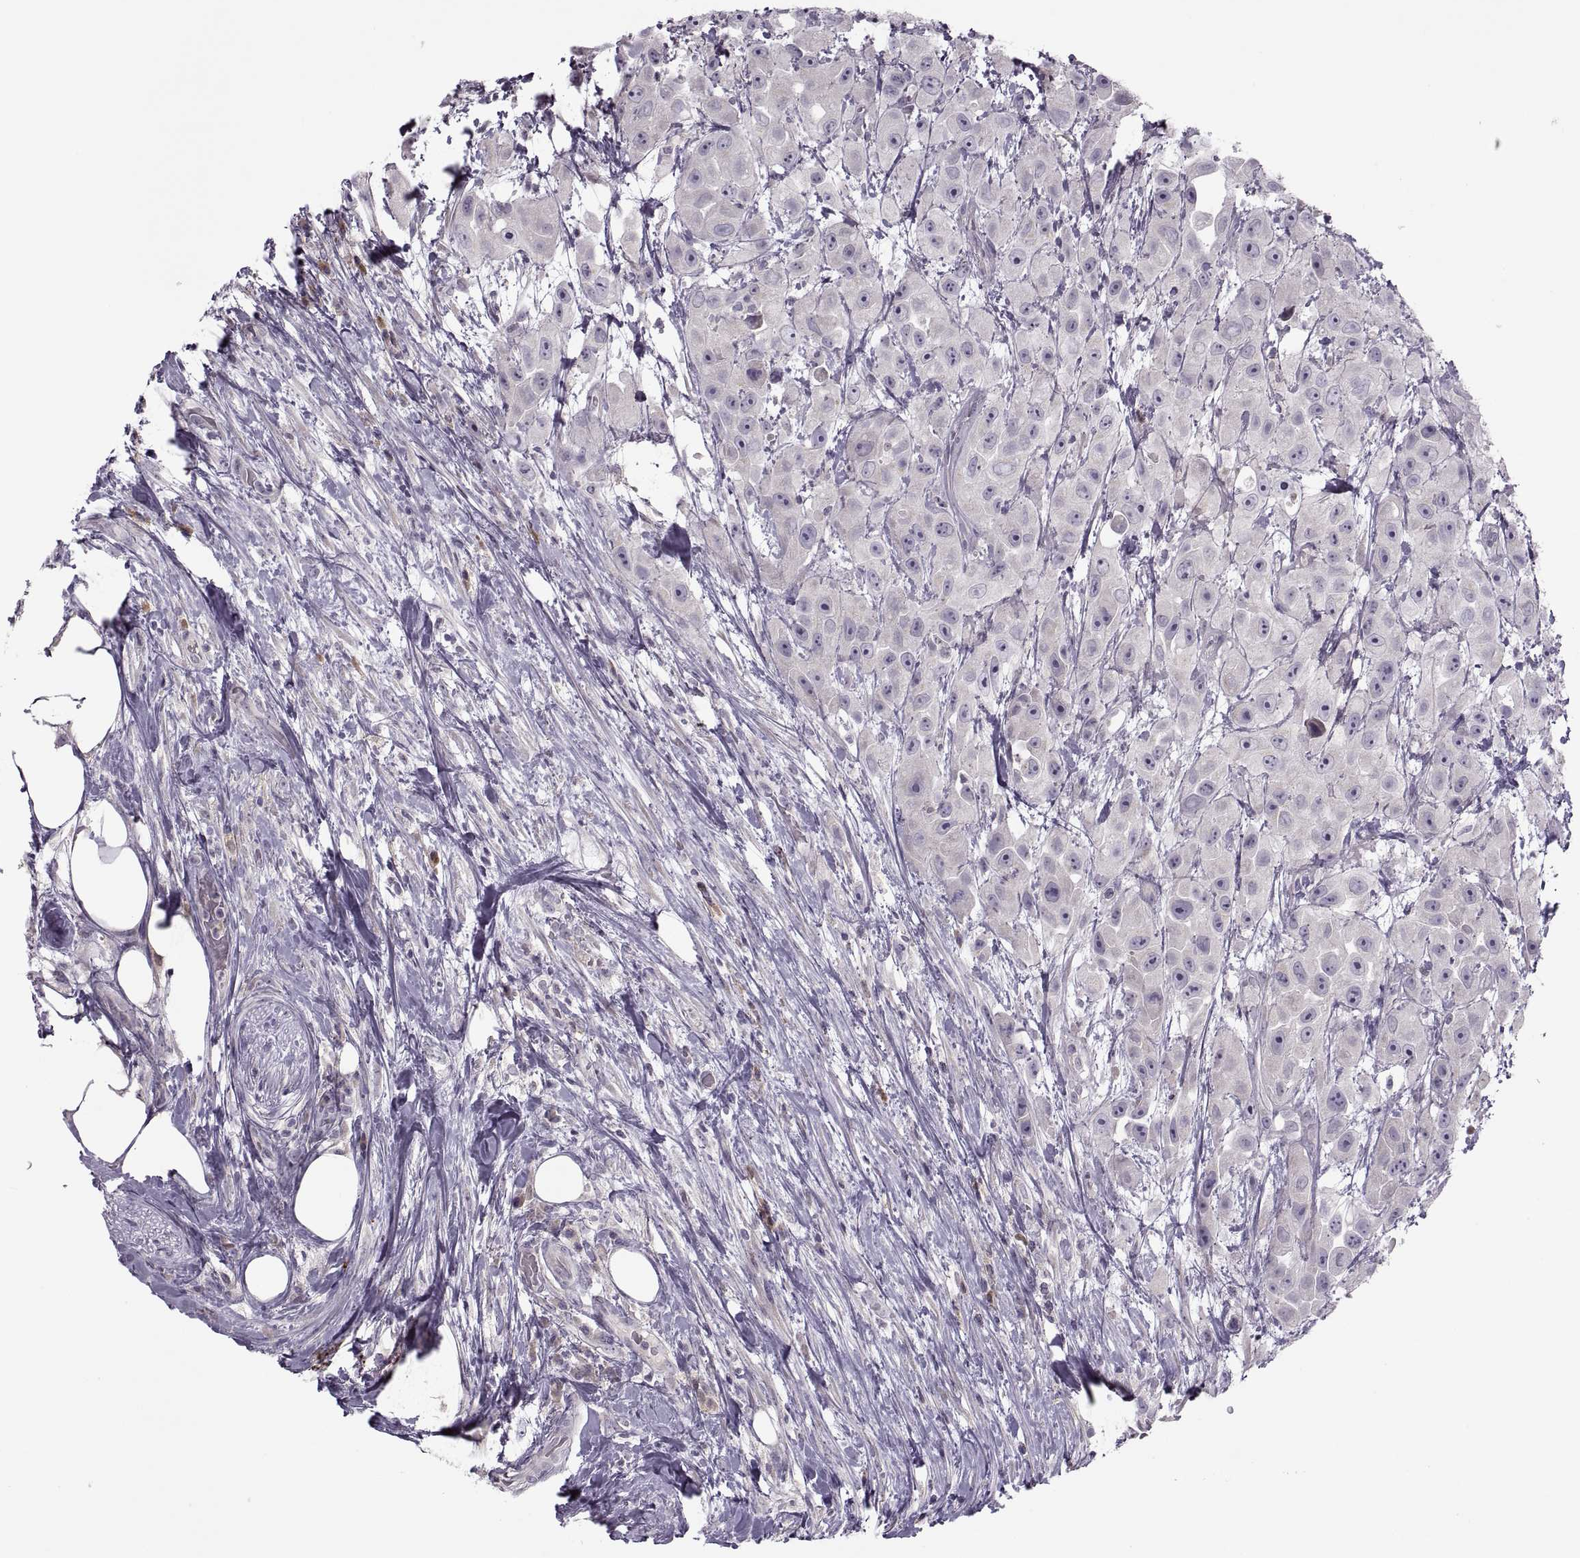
{"staining": {"intensity": "negative", "quantity": "none", "location": "none"}, "tissue": "urothelial cancer", "cell_type": "Tumor cells", "image_type": "cancer", "snomed": [{"axis": "morphology", "description": "Urothelial carcinoma, High grade"}, {"axis": "topography", "description": "Urinary bladder"}], "caption": "Photomicrograph shows no significant protein positivity in tumor cells of high-grade urothelial carcinoma.", "gene": "H2AP", "patient": {"sex": "male", "age": 79}}